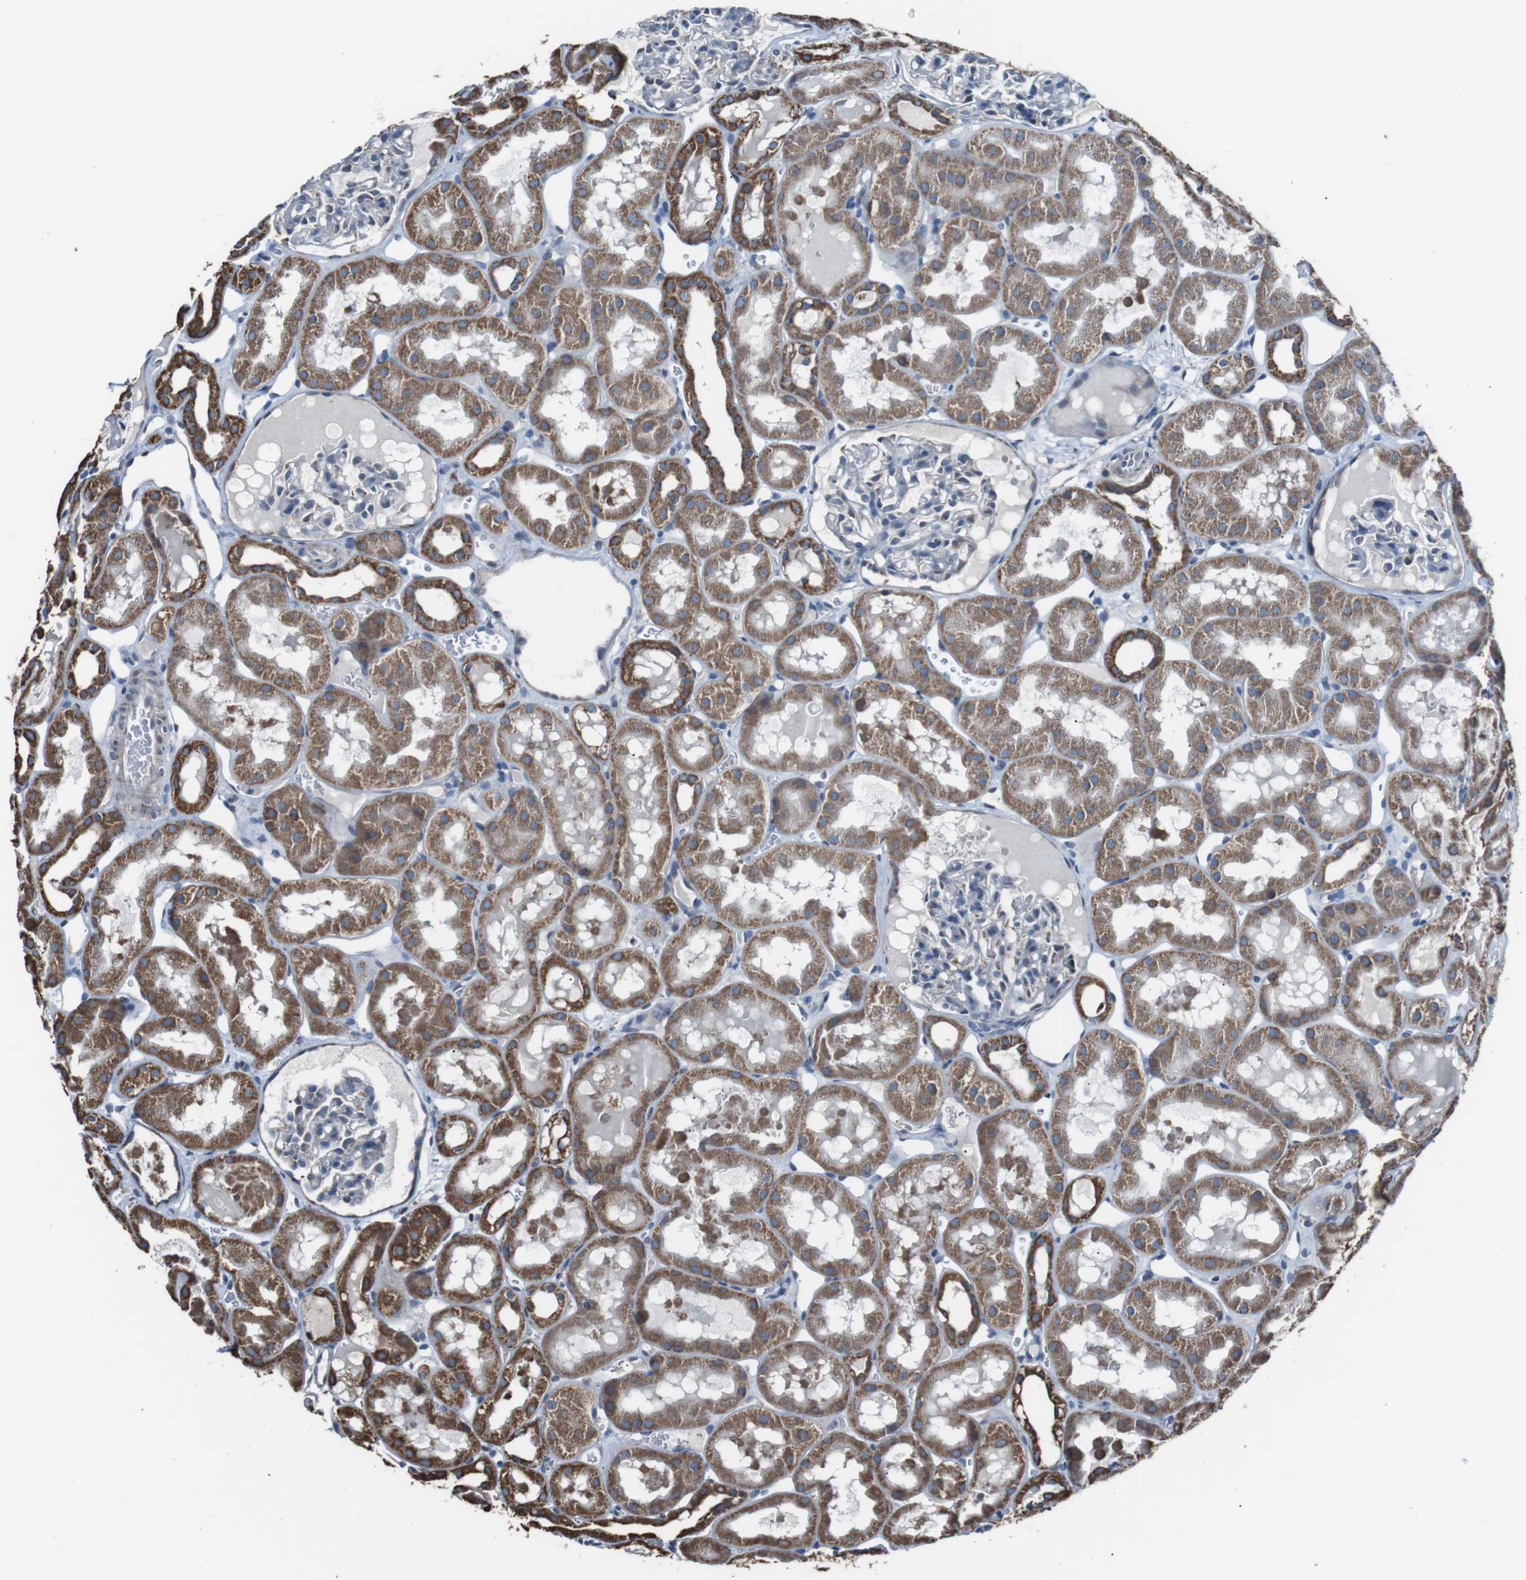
{"staining": {"intensity": "negative", "quantity": "none", "location": "none"}, "tissue": "kidney", "cell_type": "Cells in glomeruli", "image_type": "normal", "snomed": [{"axis": "morphology", "description": "Normal tissue, NOS"}, {"axis": "topography", "description": "Kidney"}, {"axis": "topography", "description": "Urinary bladder"}], "caption": "Immunohistochemical staining of benign kidney exhibits no significant expression in cells in glomeruli.", "gene": "CISD2", "patient": {"sex": "male", "age": 16}}